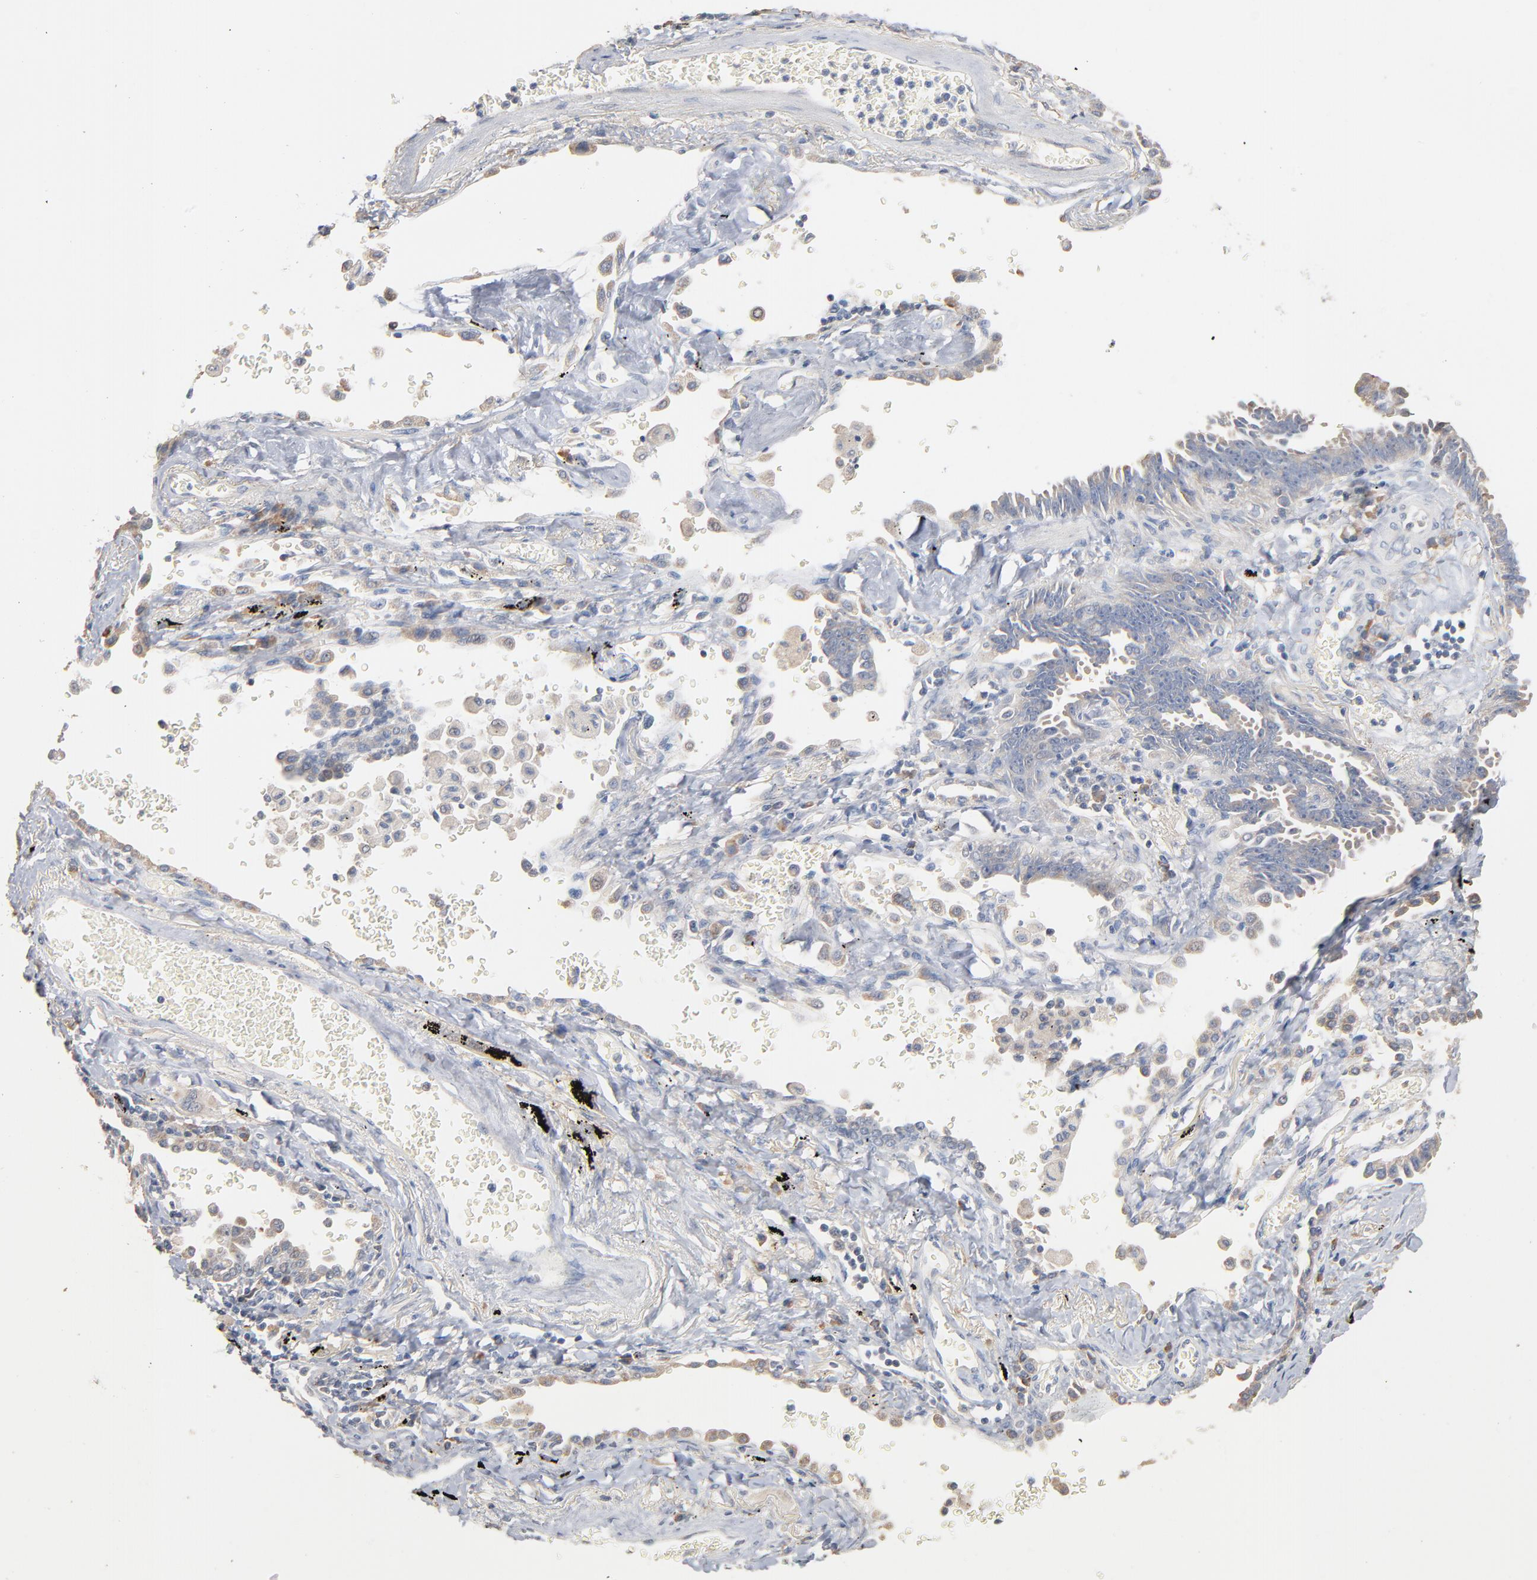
{"staining": {"intensity": "negative", "quantity": "none", "location": "none"}, "tissue": "lung cancer", "cell_type": "Tumor cells", "image_type": "cancer", "snomed": [{"axis": "morphology", "description": "Adenocarcinoma, NOS"}, {"axis": "topography", "description": "Lung"}], "caption": "DAB (3,3'-diaminobenzidine) immunohistochemical staining of lung adenocarcinoma shows no significant positivity in tumor cells. Nuclei are stained in blue.", "gene": "ZDHHC8", "patient": {"sex": "female", "age": 64}}